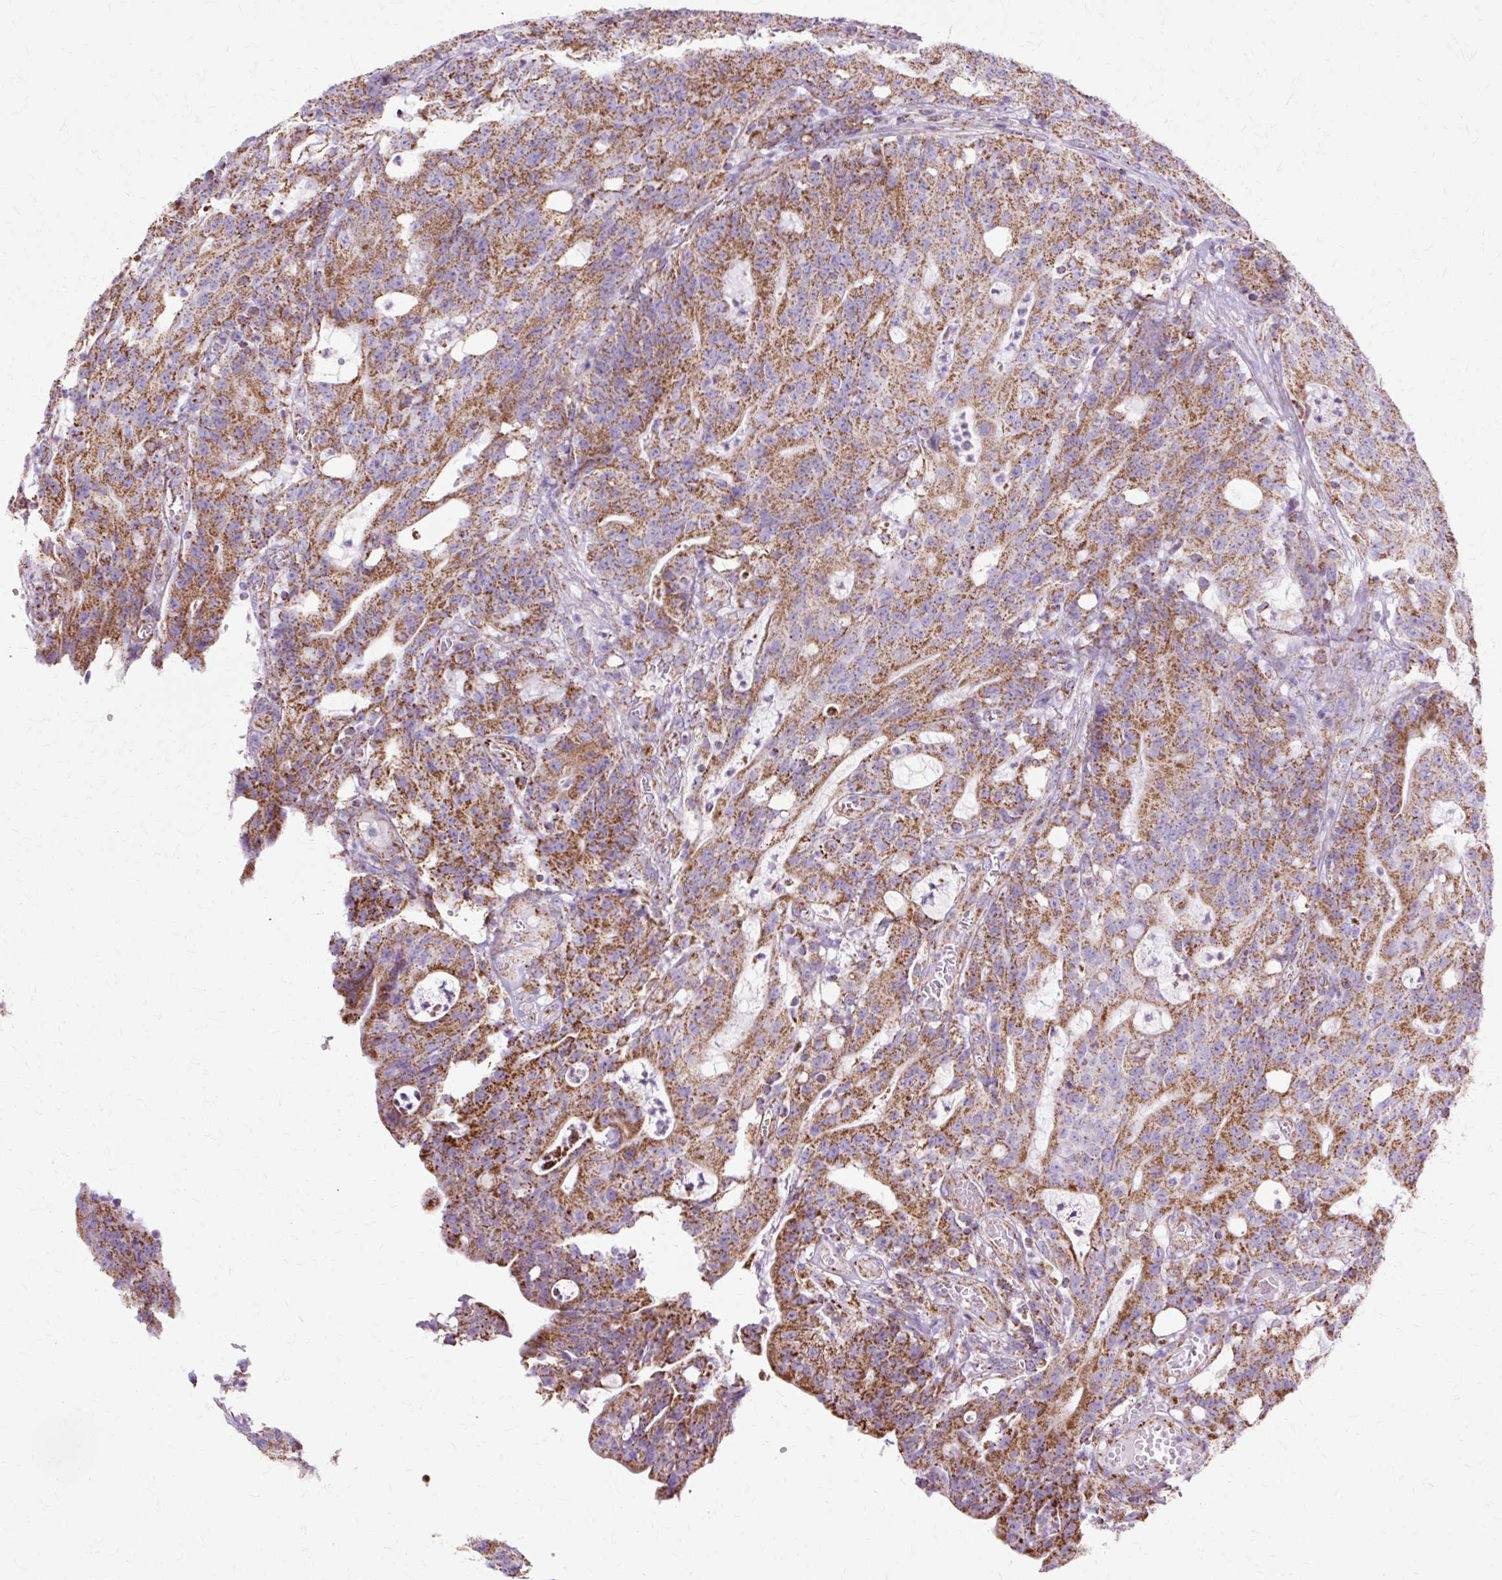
{"staining": {"intensity": "moderate", "quantity": ">75%", "location": "cytoplasmic/membranous"}, "tissue": "colorectal cancer", "cell_type": "Tumor cells", "image_type": "cancer", "snomed": [{"axis": "morphology", "description": "Adenocarcinoma, NOS"}, {"axis": "topography", "description": "Colon"}], "caption": "Human colorectal cancer stained for a protein (brown) displays moderate cytoplasmic/membranous positive expression in about >75% of tumor cells.", "gene": "DLAT", "patient": {"sex": "male", "age": 83}}